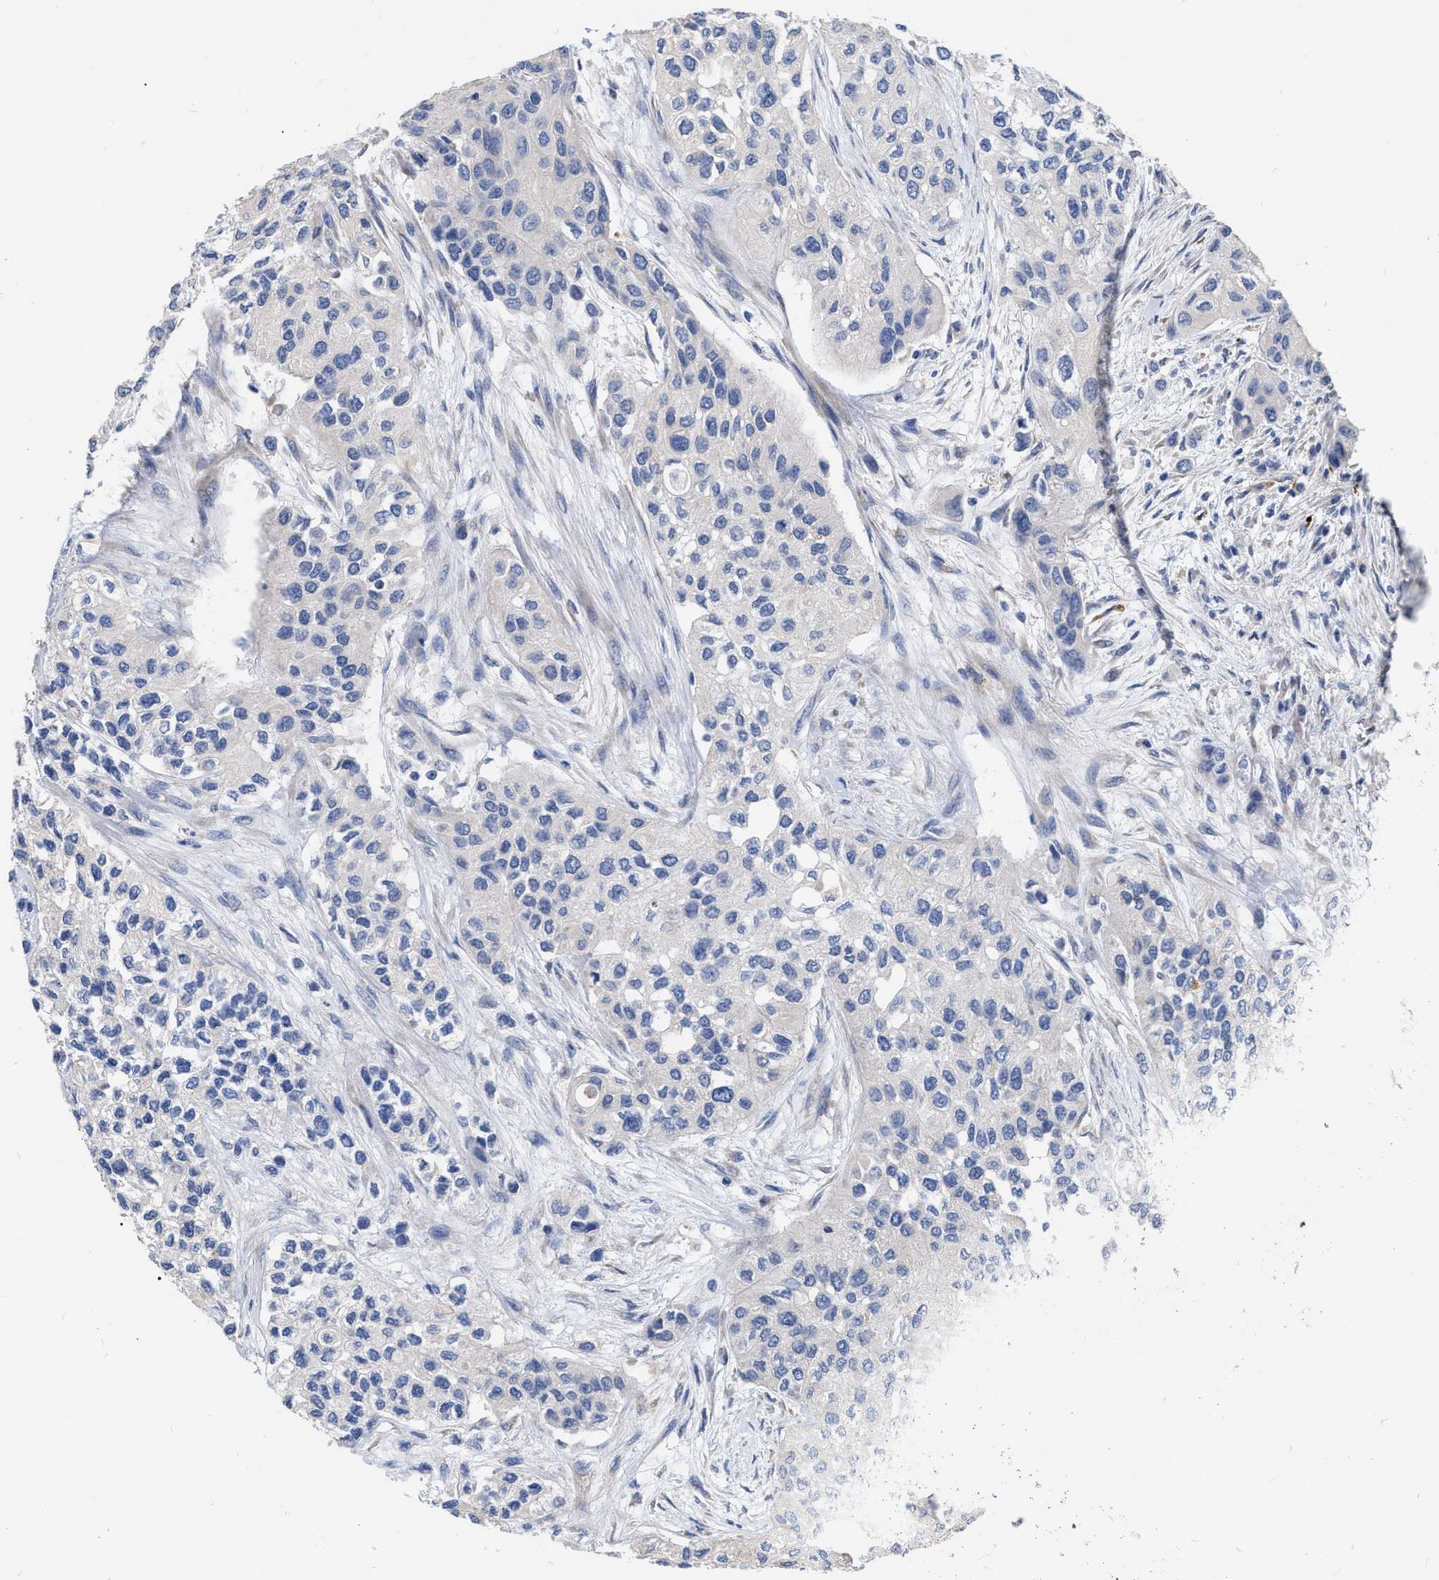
{"staining": {"intensity": "negative", "quantity": "none", "location": "none"}, "tissue": "urothelial cancer", "cell_type": "Tumor cells", "image_type": "cancer", "snomed": [{"axis": "morphology", "description": "Urothelial carcinoma, High grade"}, {"axis": "topography", "description": "Urinary bladder"}], "caption": "Protein analysis of high-grade urothelial carcinoma shows no significant expression in tumor cells. (Brightfield microscopy of DAB immunohistochemistry (IHC) at high magnification).", "gene": "MLST8", "patient": {"sex": "female", "age": 56}}